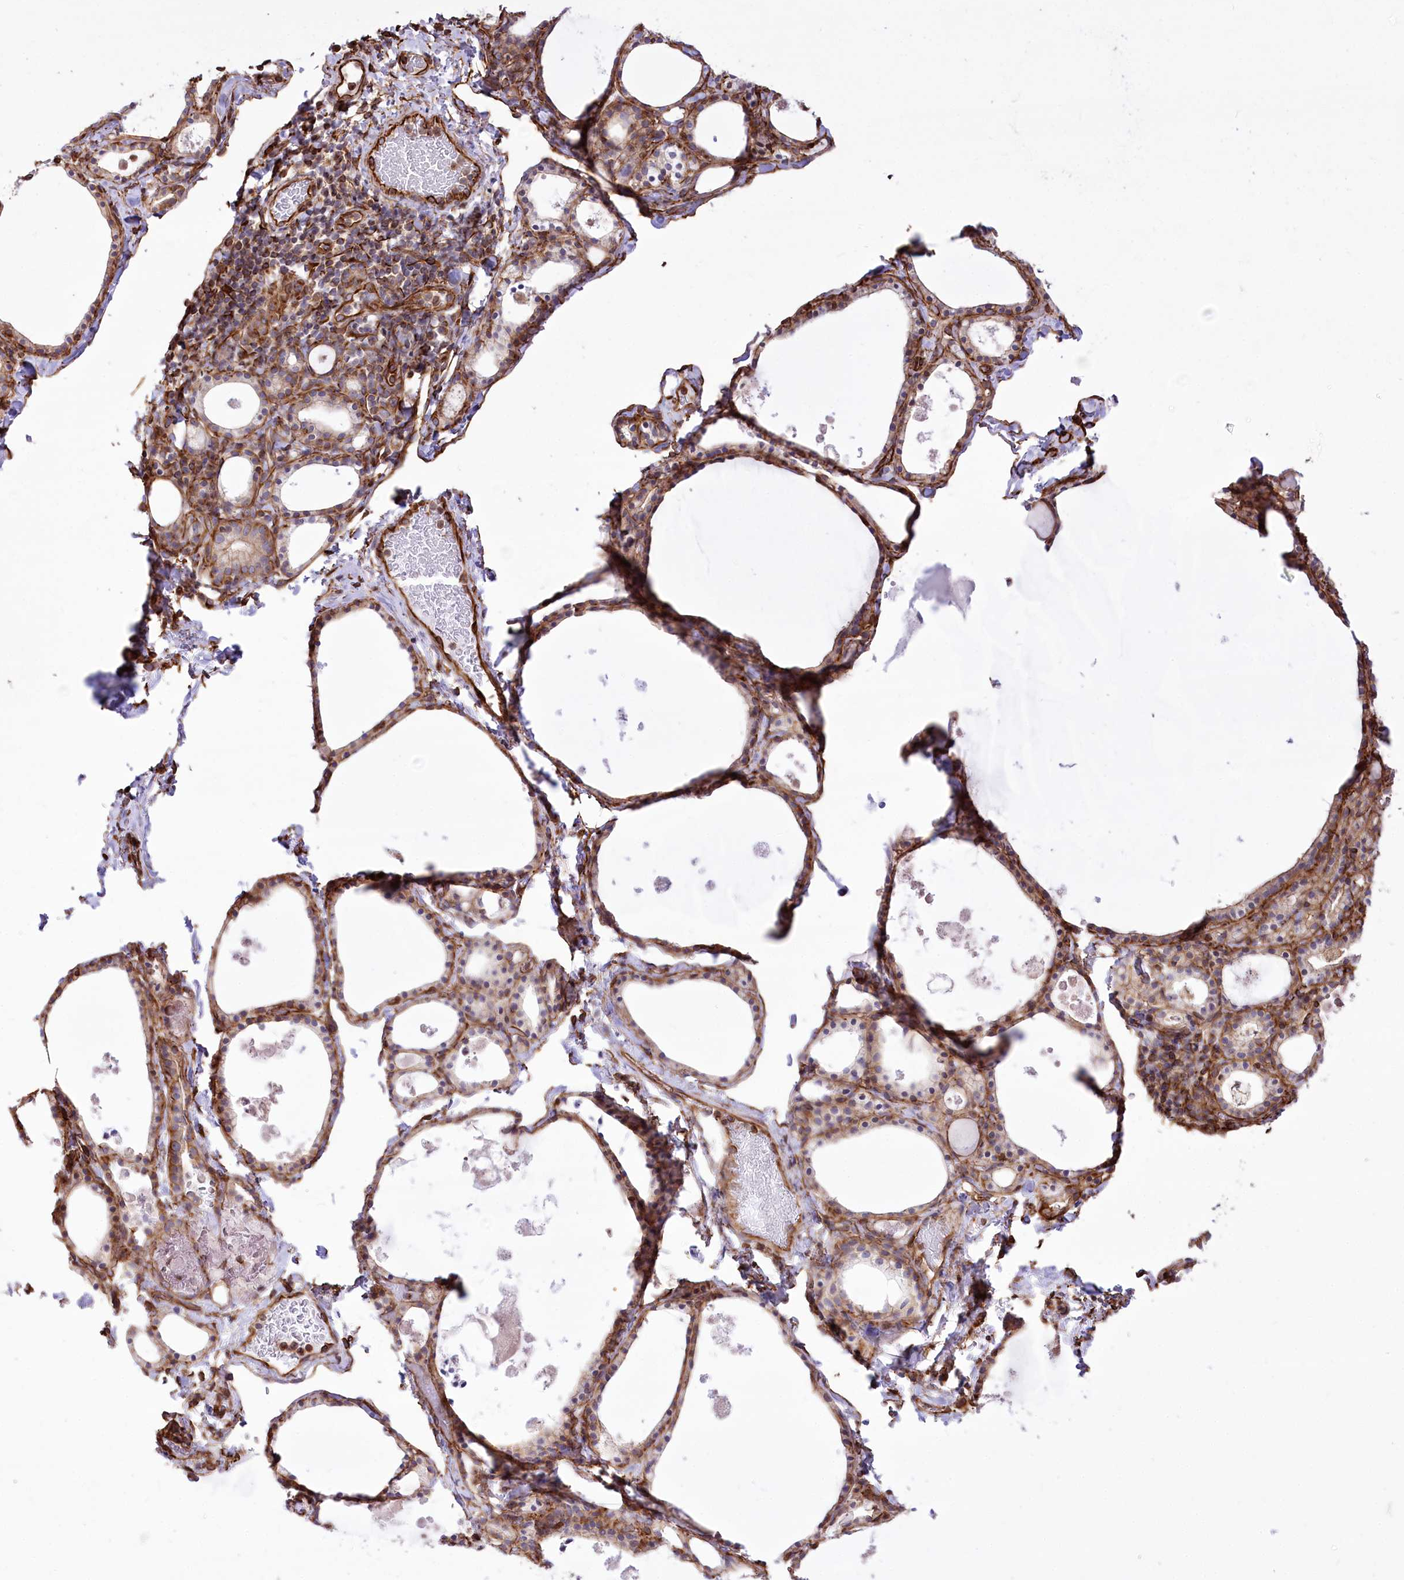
{"staining": {"intensity": "moderate", "quantity": ">75%", "location": "cytoplasmic/membranous"}, "tissue": "thyroid gland", "cell_type": "Glandular cells", "image_type": "normal", "snomed": [{"axis": "morphology", "description": "Normal tissue, NOS"}, {"axis": "topography", "description": "Thyroid gland"}], "caption": "Thyroid gland was stained to show a protein in brown. There is medium levels of moderate cytoplasmic/membranous positivity in about >75% of glandular cells.", "gene": "TTC1", "patient": {"sex": "male", "age": 56}}